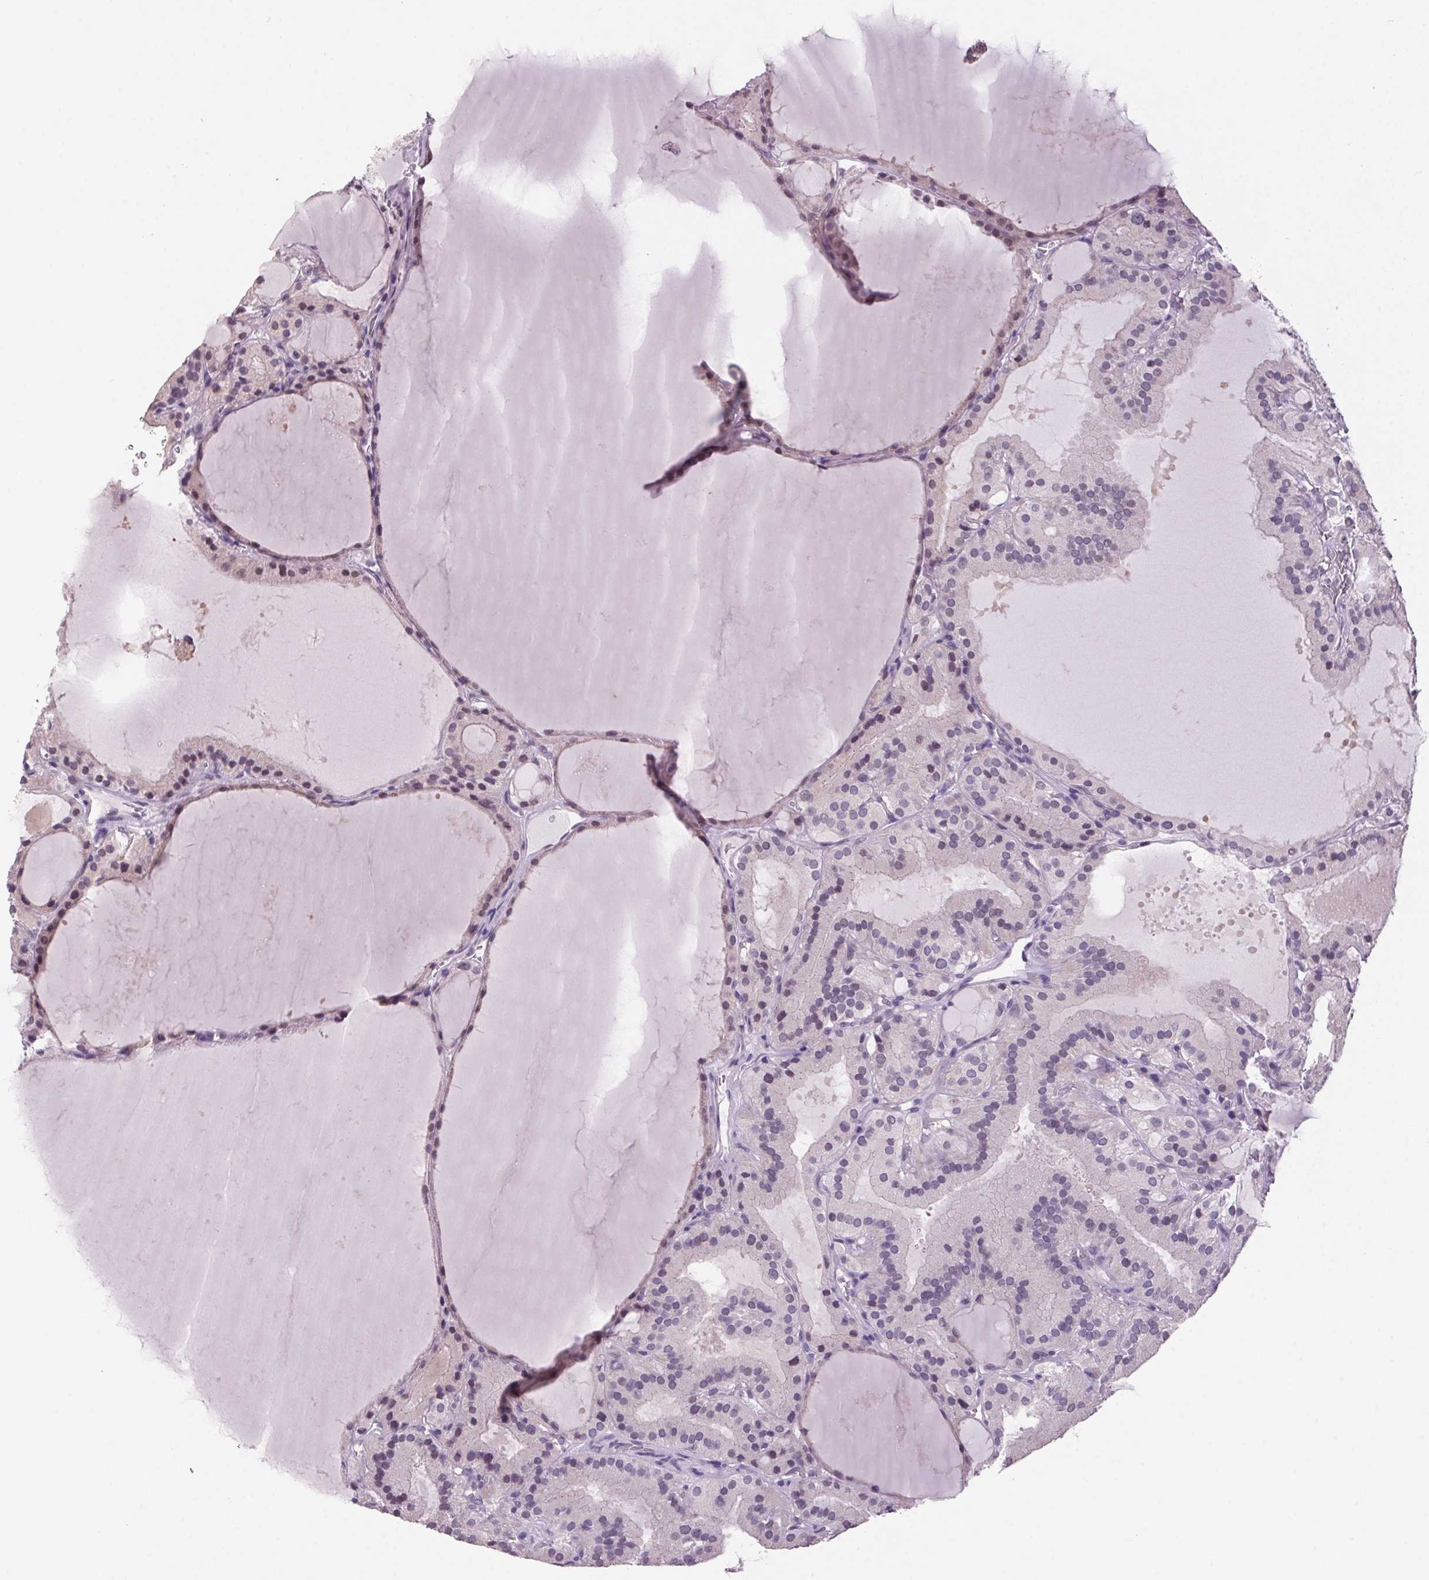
{"staining": {"intensity": "weak", "quantity": "<25%", "location": "nuclear"}, "tissue": "thyroid cancer", "cell_type": "Tumor cells", "image_type": "cancer", "snomed": [{"axis": "morphology", "description": "Papillary adenocarcinoma, NOS"}, {"axis": "topography", "description": "Thyroid gland"}], "caption": "The immunohistochemistry image has no significant expression in tumor cells of thyroid papillary adenocarcinoma tissue.", "gene": "VWA3B", "patient": {"sex": "male", "age": 87}}